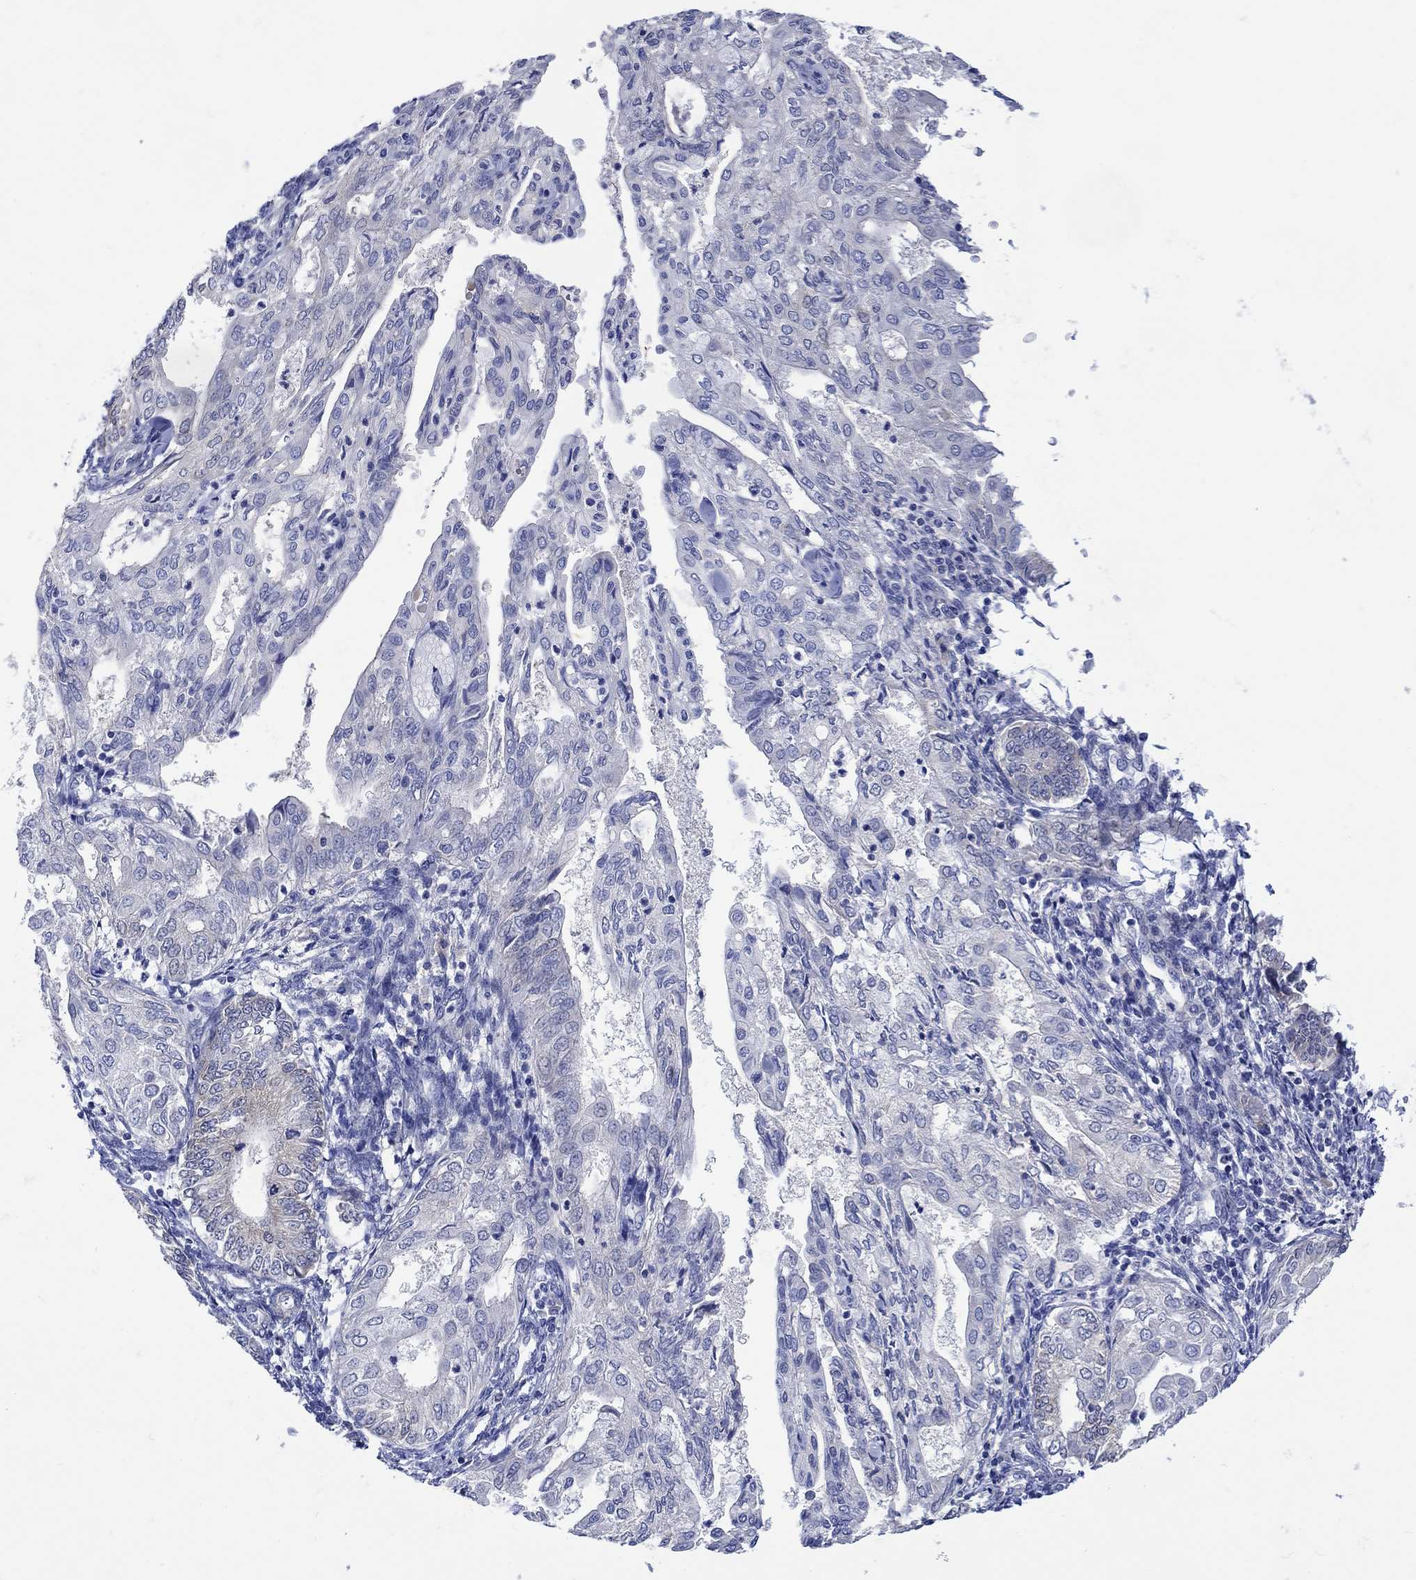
{"staining": {"intensity": "weak", "quantity": "<25%", "location": "cytoplasmic/membranous"}, "tissue": "endometrial cancer", "cell_type": "Tumor cells", "image_type": "cancer", "snomed": [{"axis": "morphology", "description": "Adenocarcinoma, NOS"}, {"axis": "topography", "description": "Endometrium"}], "caption": "Image shows no protein staining in tumor cells of adenocarcinoma (endometrial) tissue.", "gene": "MSI1", "patient": {"sex": "female", "age": 68}}